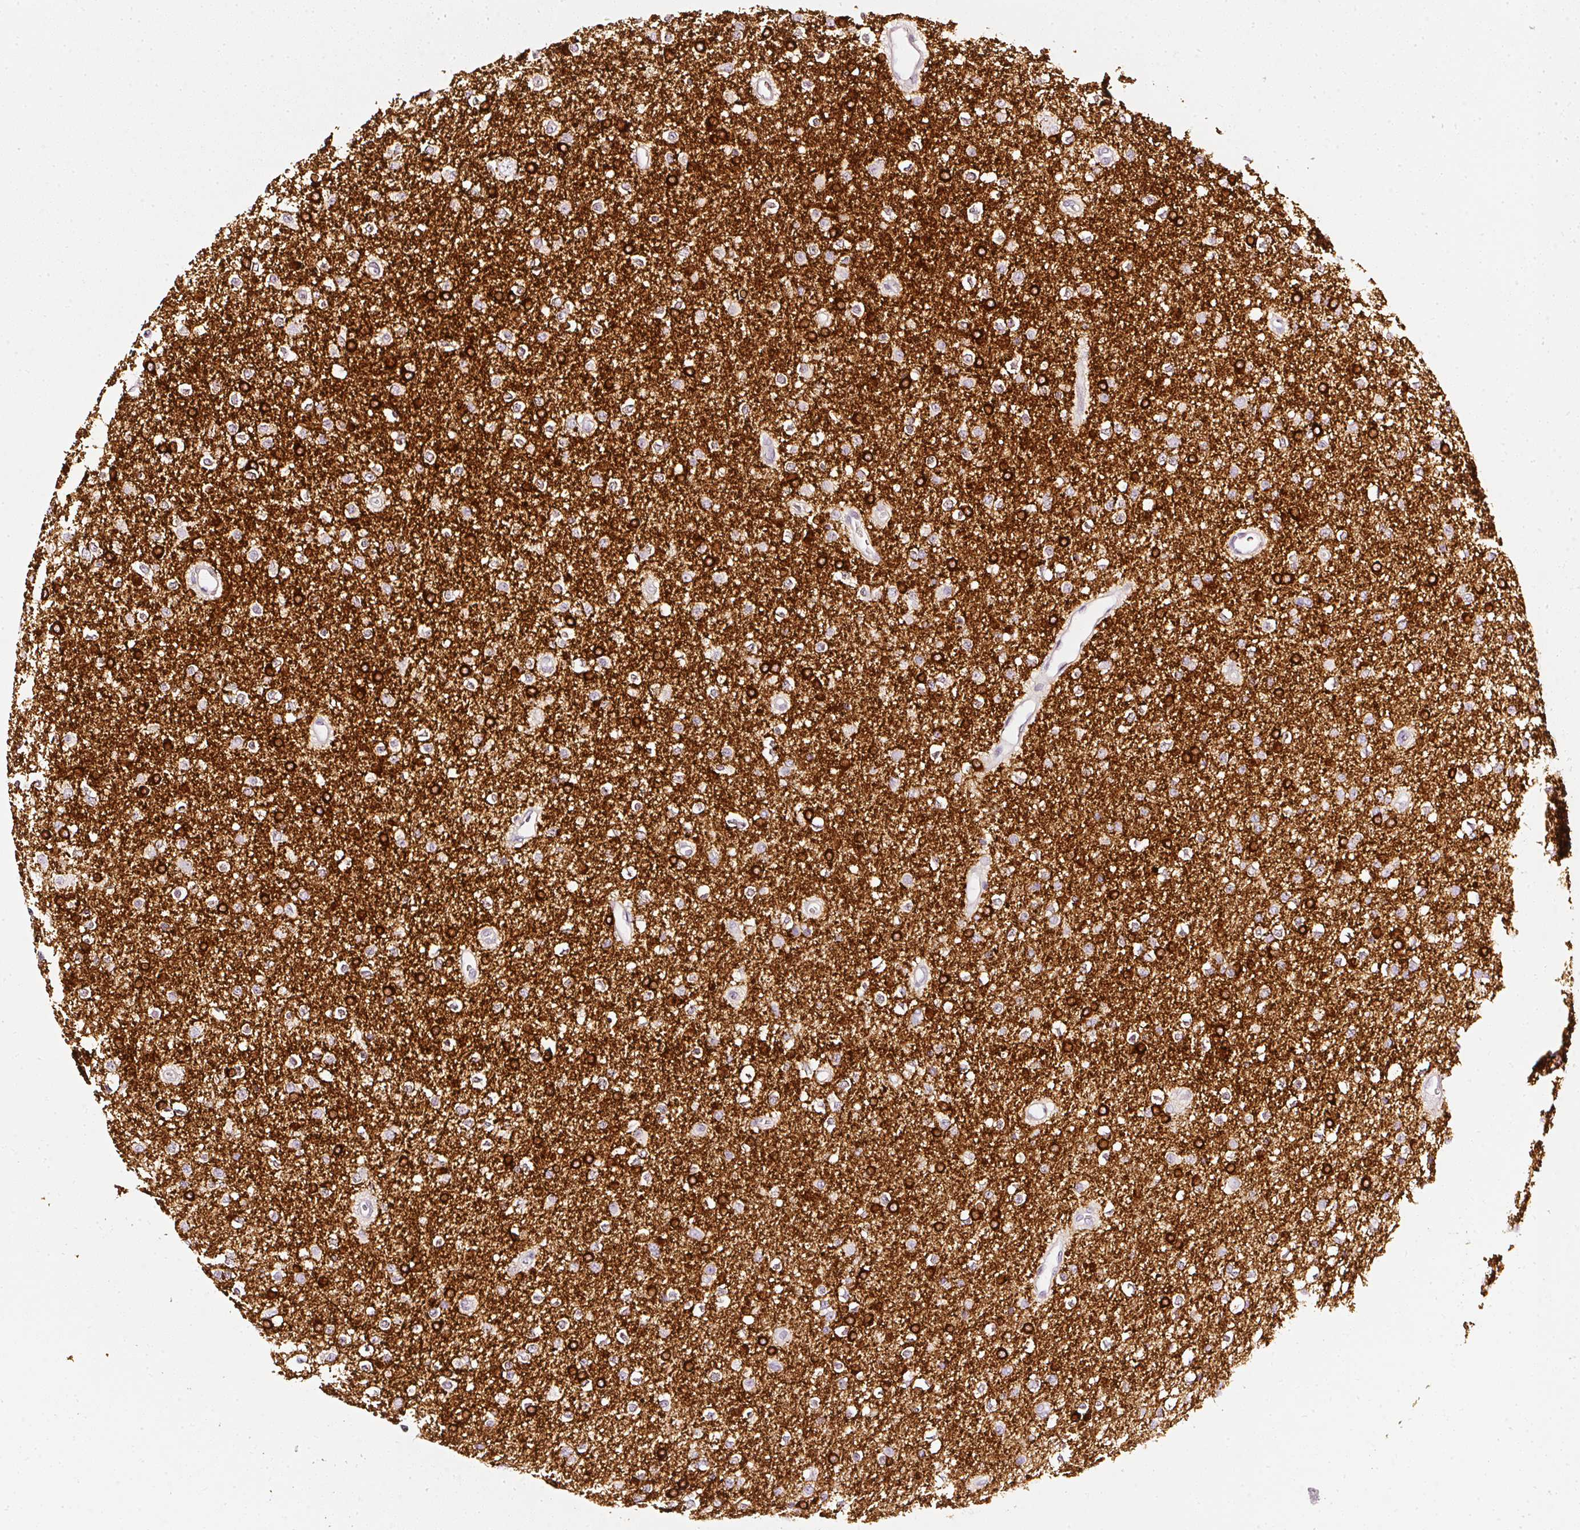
{"staining": {"intensity": "strong", "quantity": "25%-75%", "location": "cytoplasmic/membranous"}, "tissue": "glioma", "cell_type": "Tumor cells", "image_type": "cancer", "snomed": [{"axis": "morphology", "description": "Glioma, malignant, Low grade"}, {"axis": "topography", "description": "Brain"}], "caption": "Glioma tissue shows strong cytoplasmic/membranous positivity in approximately 25%-75% of tumor cells, visualized by immunohistochemistry.", "gene": "CNP", "patient": {"sex": "female", "age": 34}}